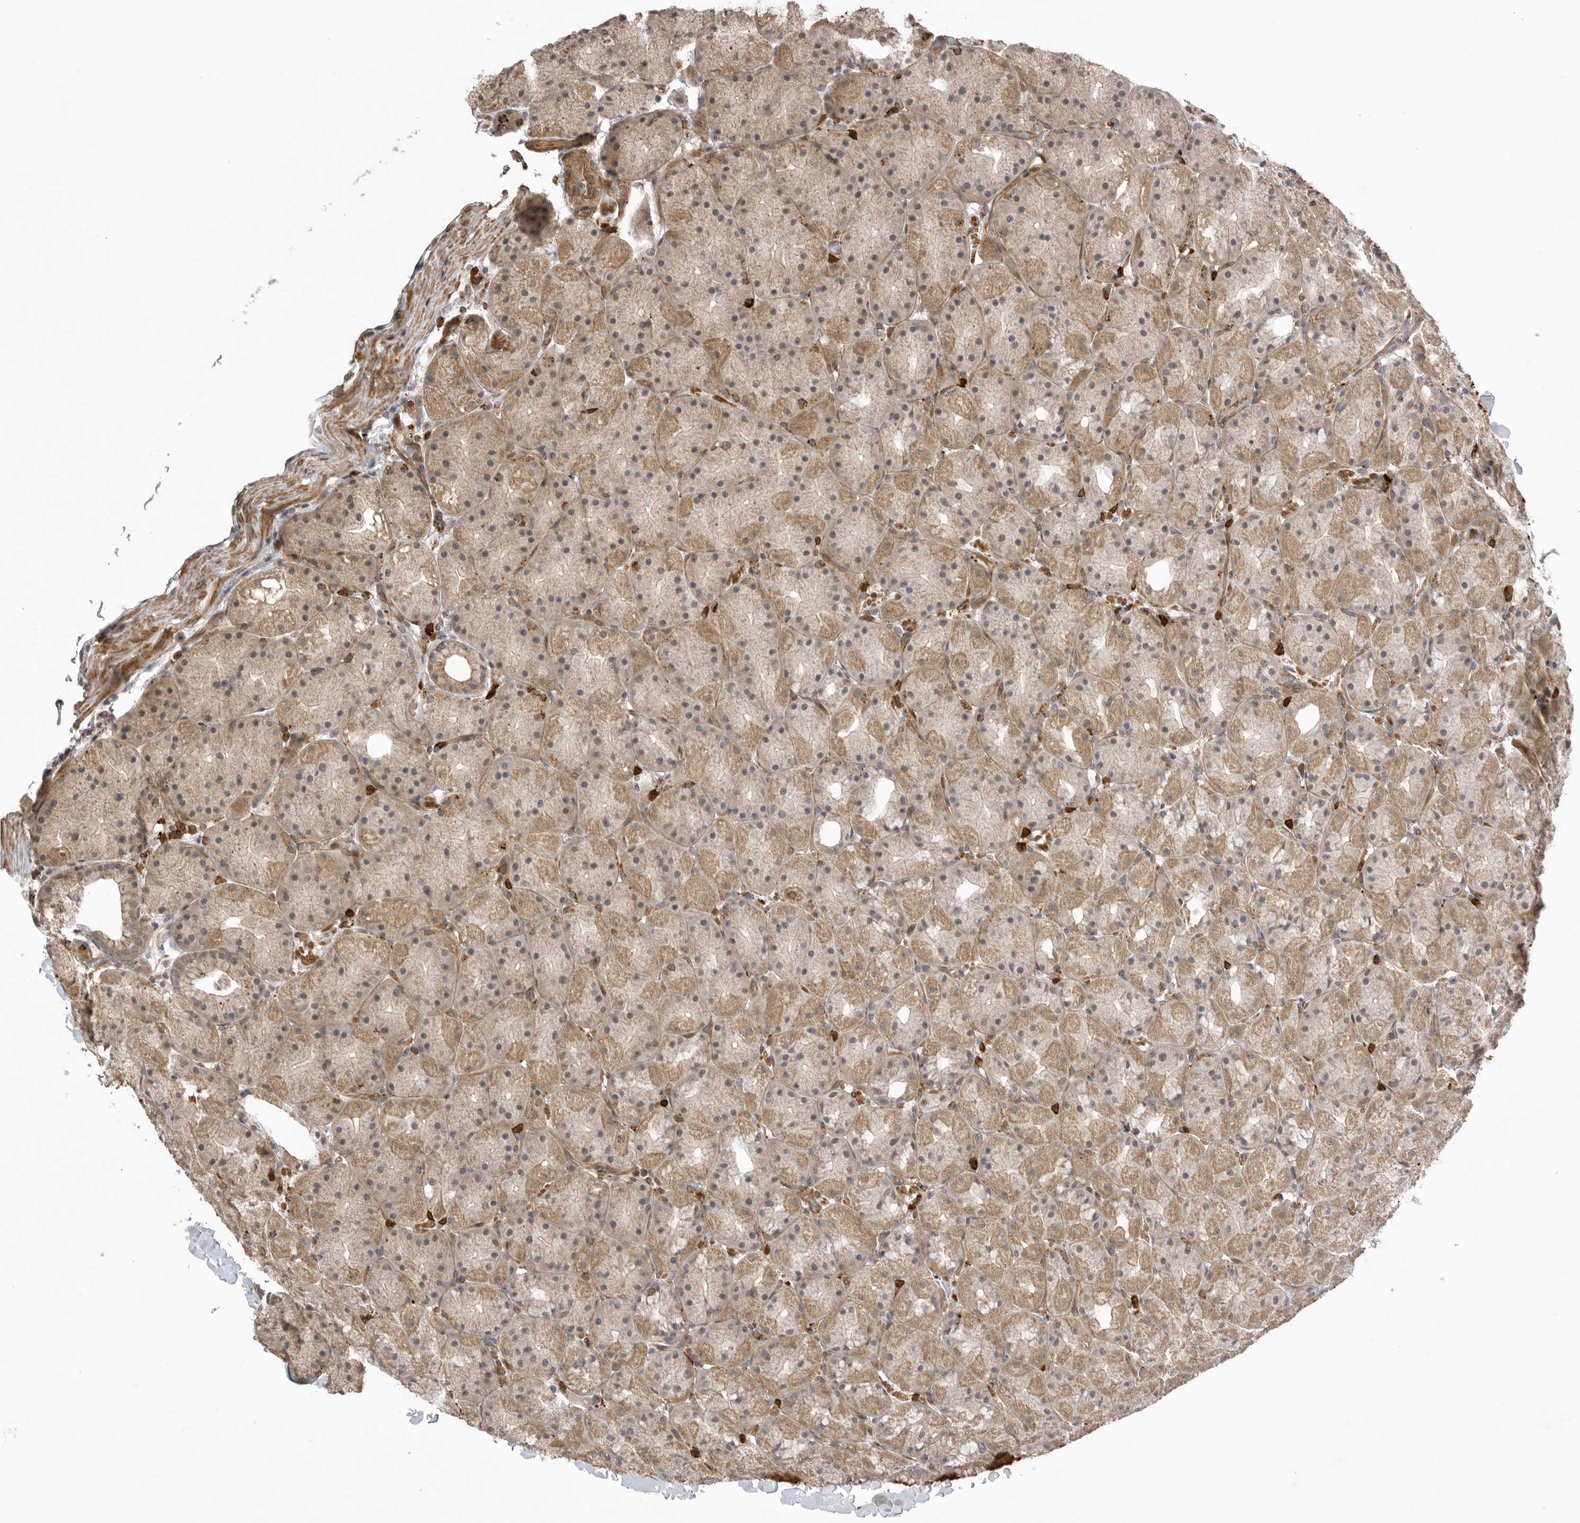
{"staining": {"intensity": "moderate", "quantity": ">75%", "location": "cytoplasmic/membranous"}, "tissue": "stomach", "cell_type": "Glandular cells", "image_type": "normal", "snomed": [{"axis": "morphology", "description": "Normal tissue, NOS"}, {"axis": "topography", "description": "Stomach, upper"}, {"axis": "topography", "description": "Stomach"}], "caption": "High-power microscopy captured an immunohistochemistry image of normal stomach, revealing moderate cytoplasmic/membranous positivity in approximately >75% of glandular cells. The staining was performed using DAB (3,3'-diaminobenzidine), with brown indicating positive protein expression. Nuclei are stained blue with hematoxylin.", "gene": "PEAK1", "patient": {"sex": "male", "age": 48}}